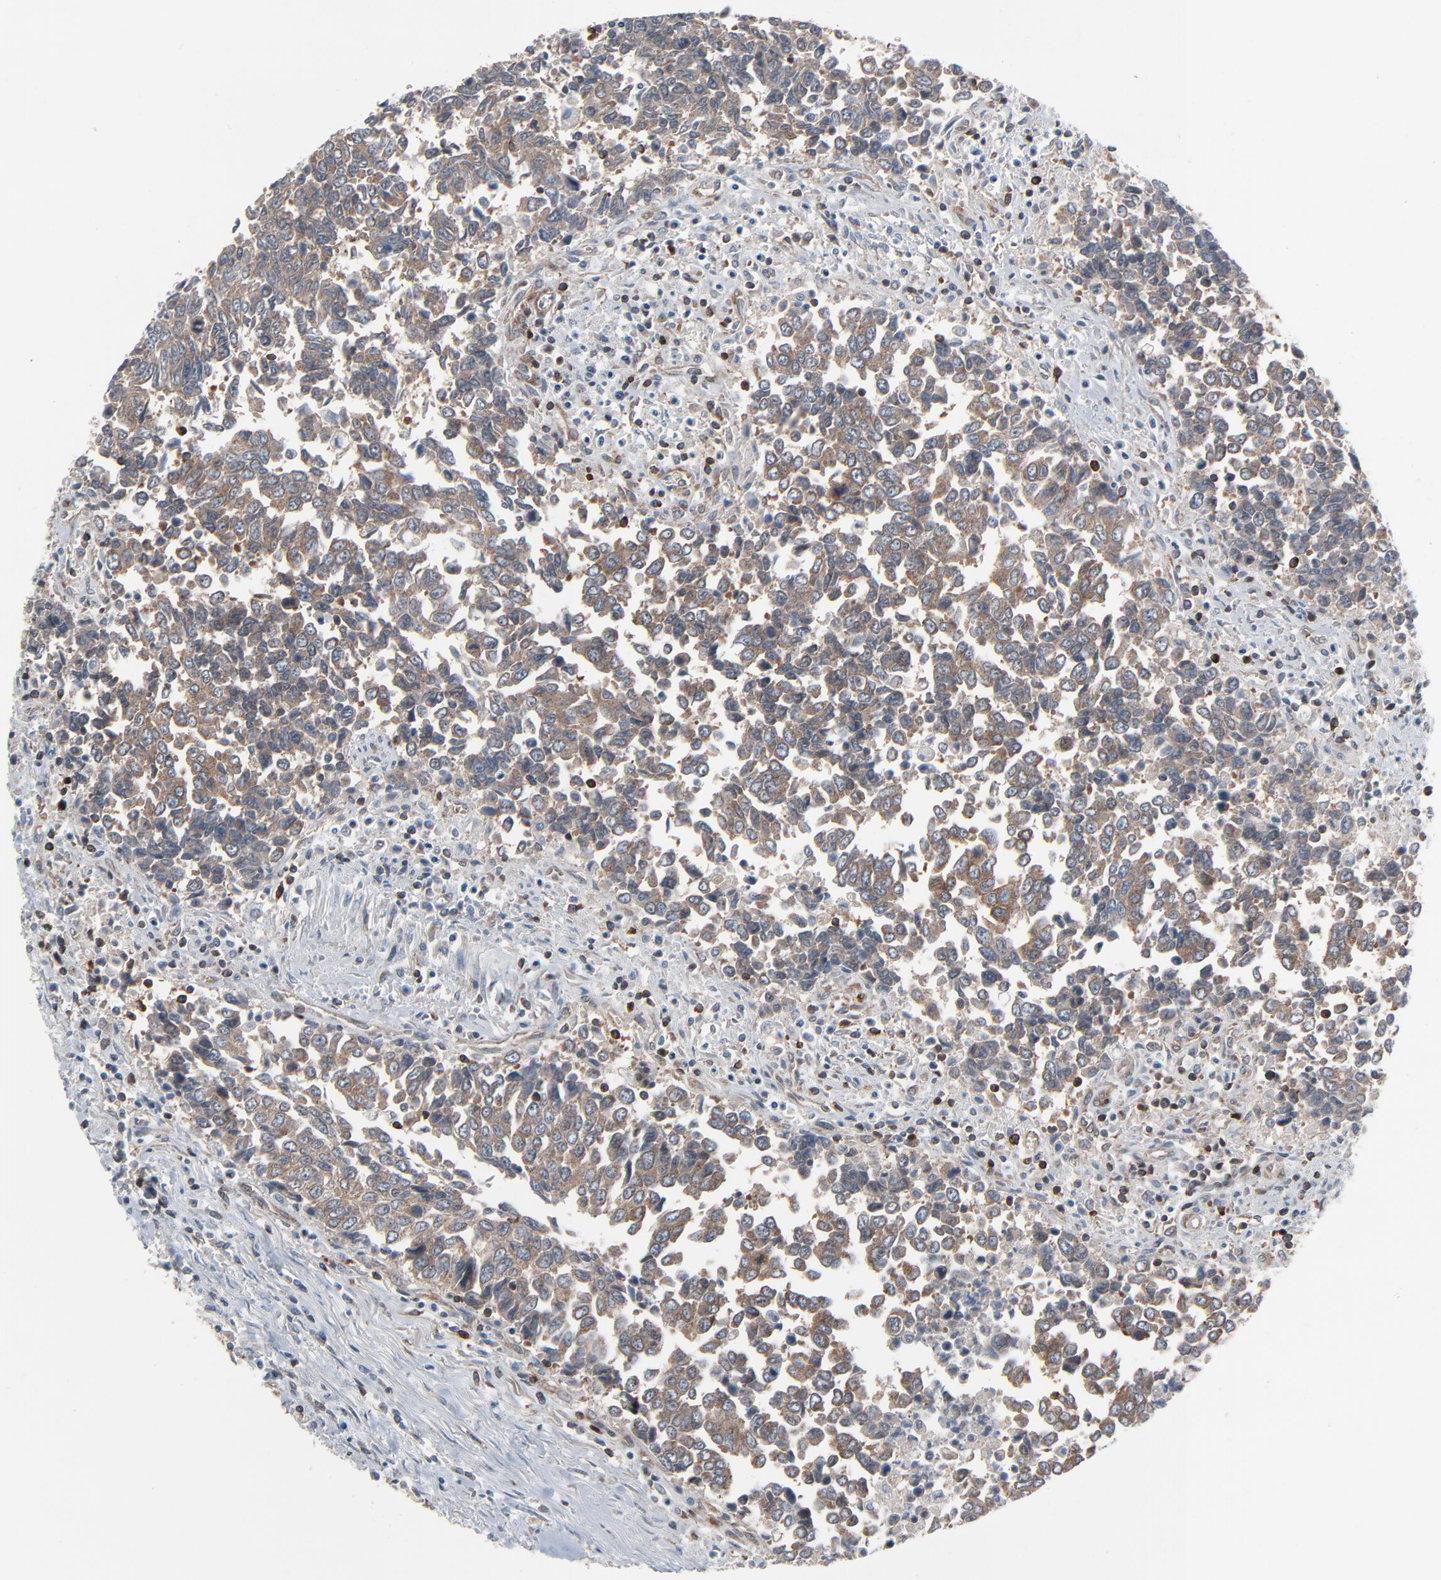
{"staining": {"intensity": "weak", "quantity": ">75%", "location": "cytoplasmic/membranous"}, "tissue": "urothelial cancer", "cell_type": "Tumor cells", "image_type": "cancer", "snomed": [{"axis": "morphology", "description": "Urothelial carcinoma, High grade"}, {"axis": "topography", "description": "Urinary bladder"}], "caption": "High-magnification brightfield microscopy of urothelial cancer stained with DAB (3,3'-diaminobenzidine) (brown) and counterstained with hematoxylin (blue). tumor cells exhibit weak cytoplasmic/membranous staining is identified in approximately>75% of cells. (Stains: DAB (3,3'-diaminobenzidine) in brown, nuclei in blue, Microscopy: brightfield microscopy at high magnification).", "gene": "OPTN", "patient": {"sex": "male", "age": 86}}